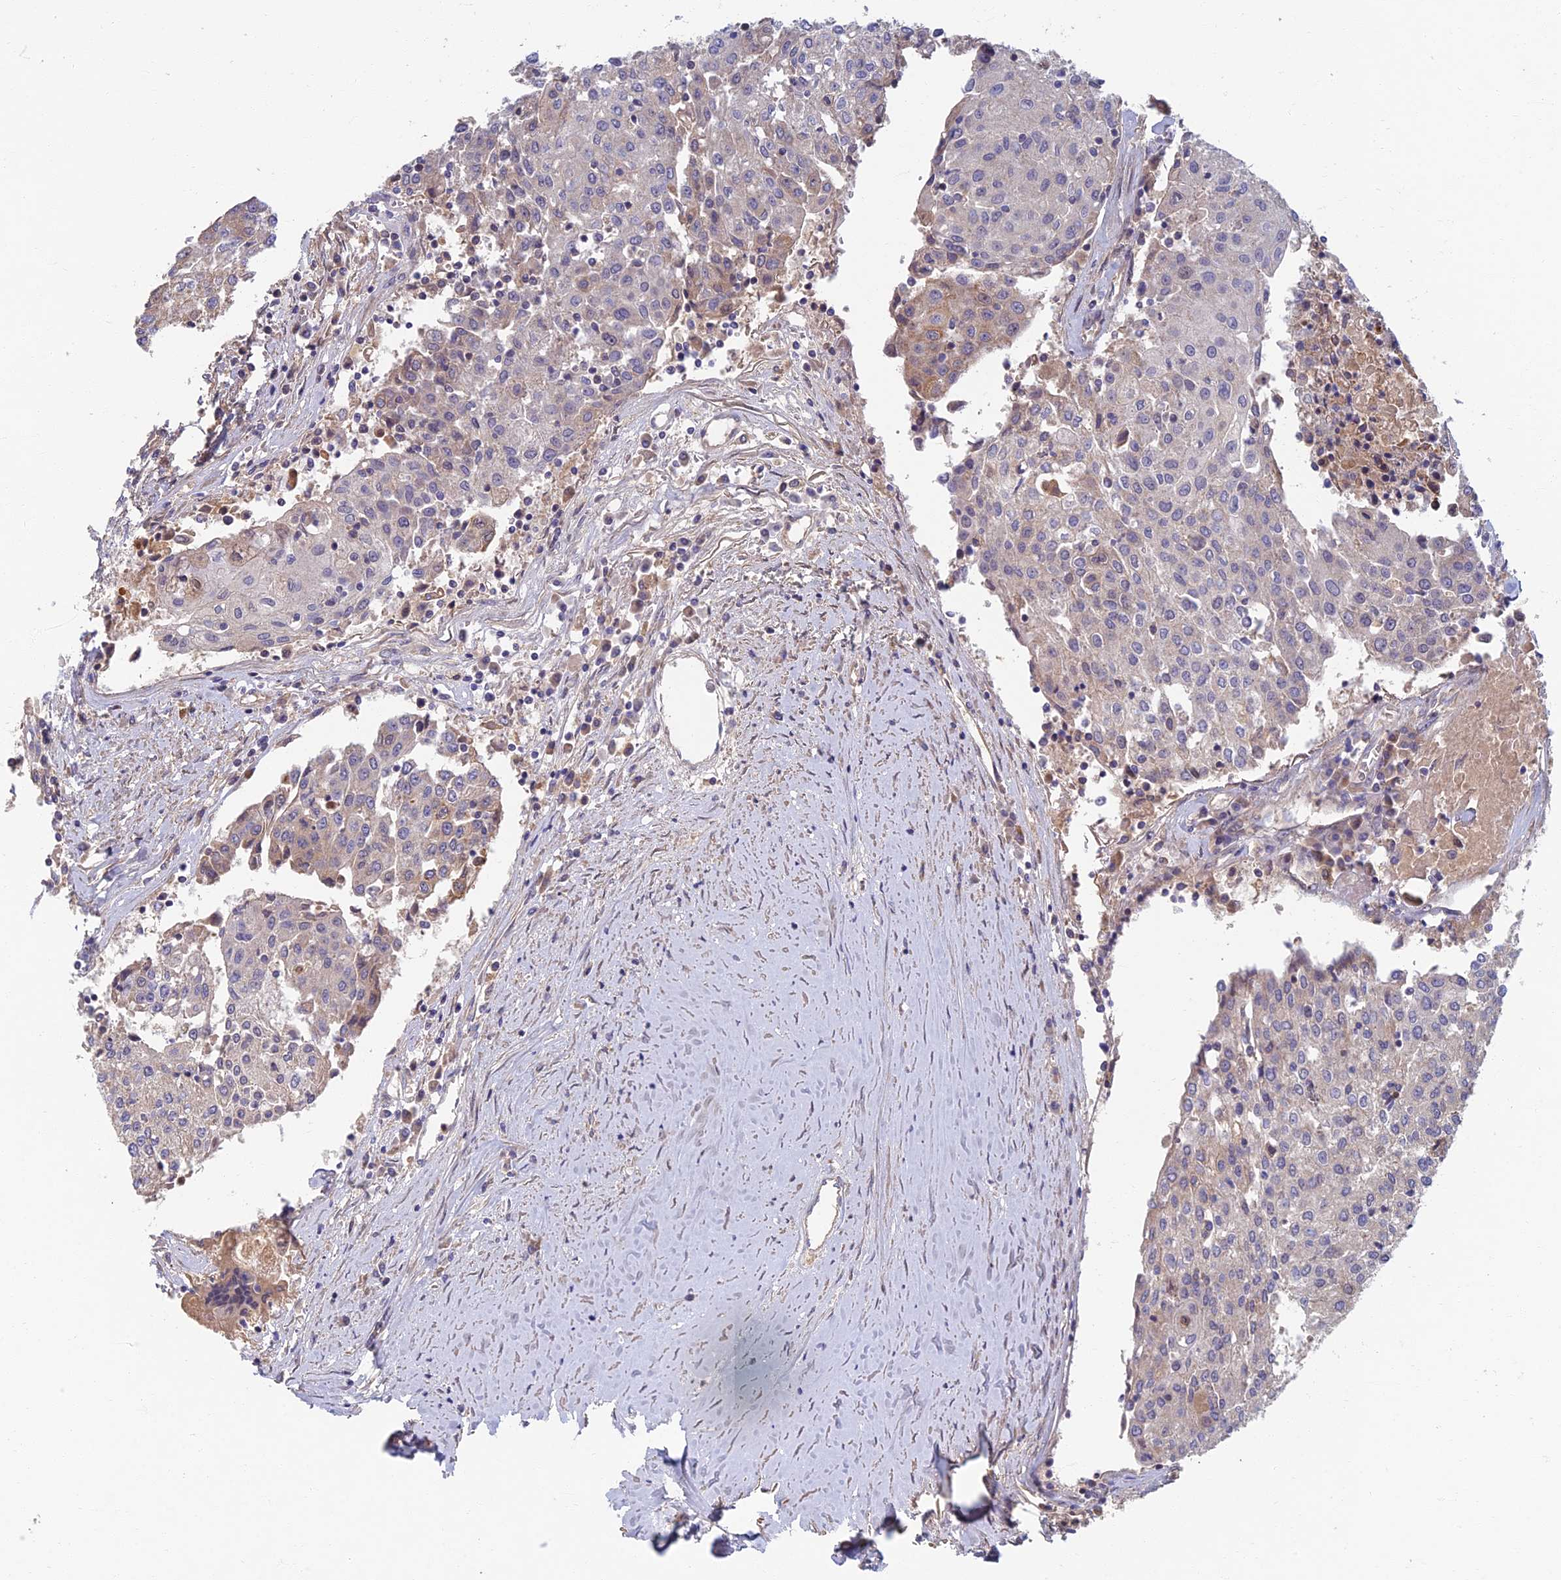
{"staining": {"intensity": "negative", "quantity": "none", "location": "none"}, "tissue": "urothelial cancer", "cell_type": "Tumor cells", "image_type": "cancer", "snomed": [{"axis": "morphology", "description": "Urothelial carcinoma, High grade"}, {"axis": "topography", "description": "Urinary bladder"}], "caption": "Immunohistochemistry (IHC) micrograph of urothelial carcinoma (high-grade) stained for a protein (brown), which exhibits no staining in tumor cells.", "gene": "SOGA1", "patient": {"sex": "female", "age": 85}}